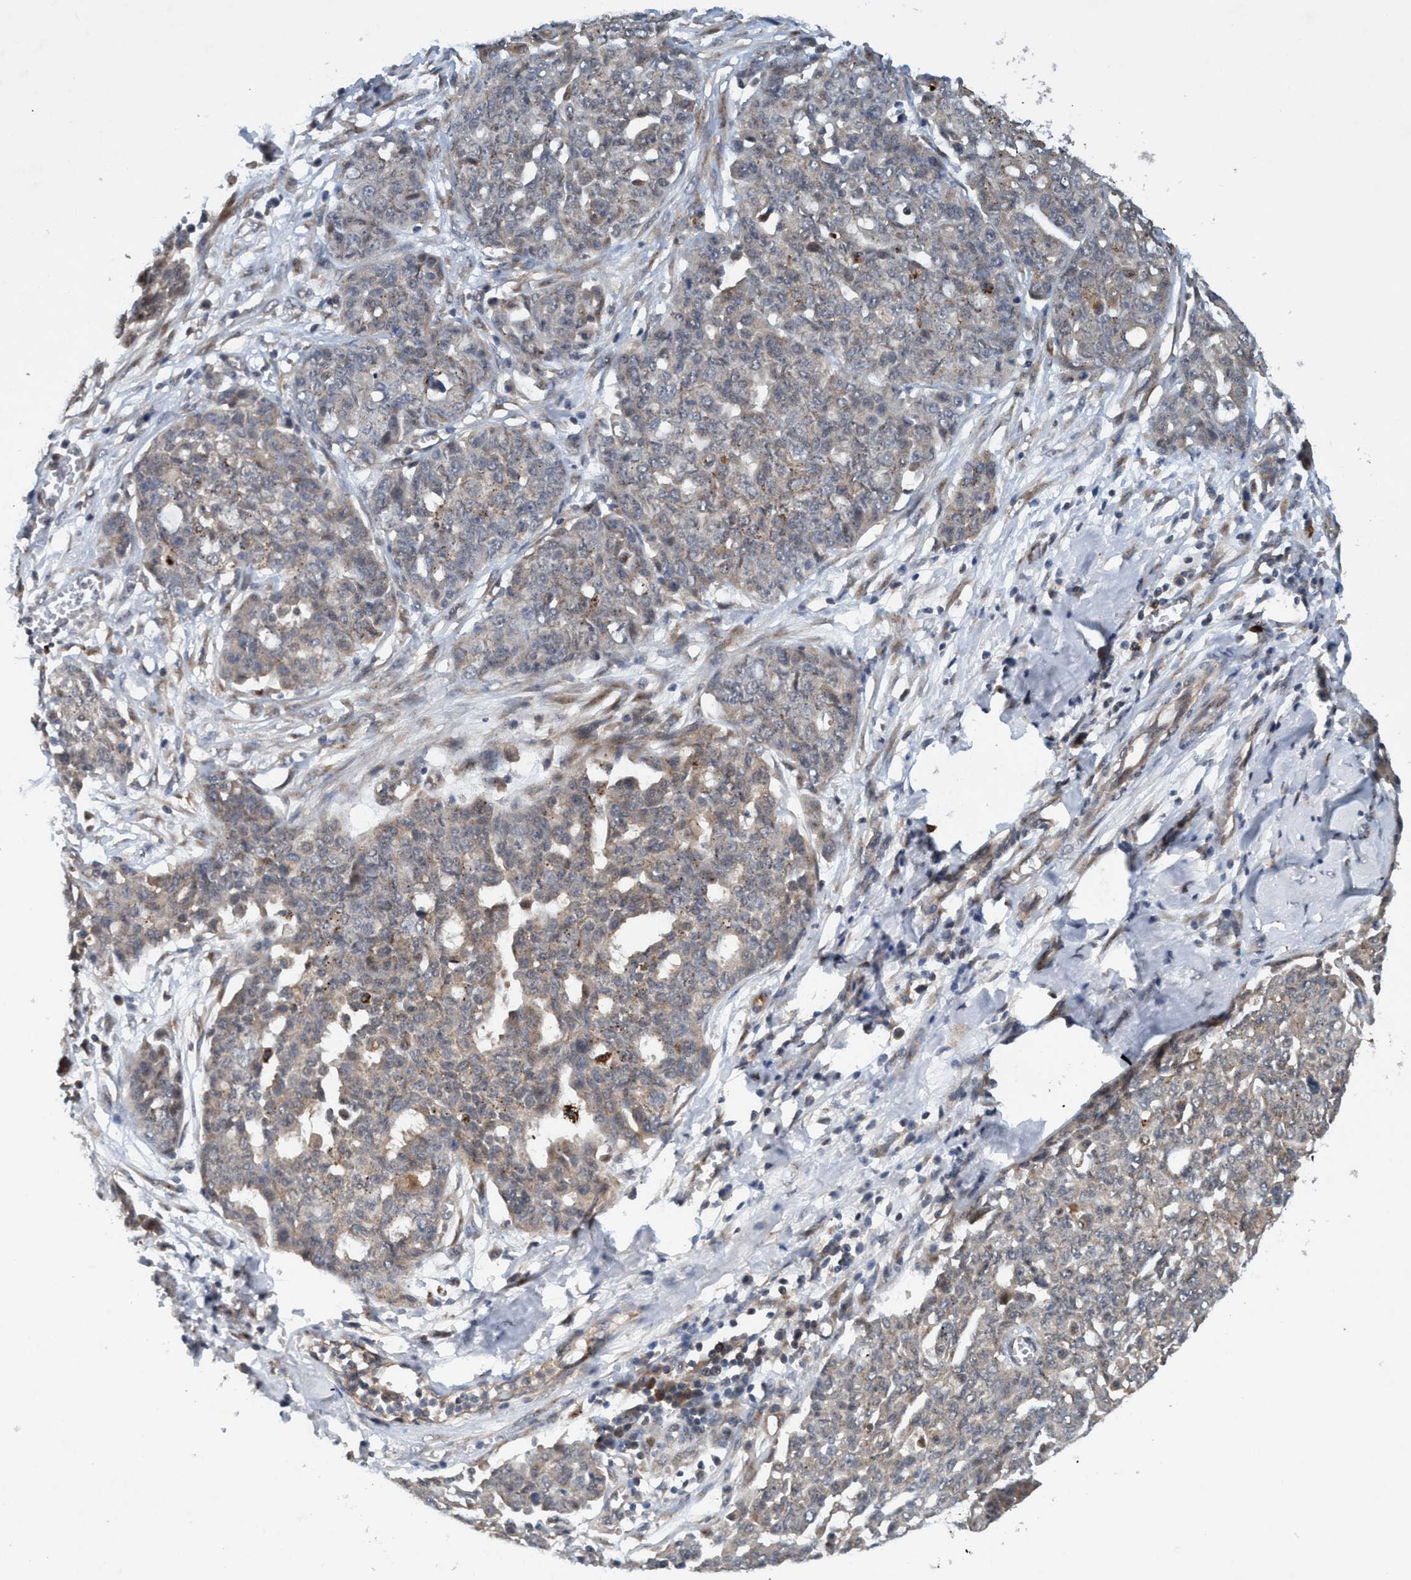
{"staining": {"intensity": "weak", "quantity": "<25%", "location": "cytoplasmic/membranous"}, "tissue": "ovarian cancer", "cell_type": "Tumor cells", "image_type": "cancer", "snomed": [{"axis": "morphology", "description": "Cystadenocarcinoma, serous, NOS"}, {"axis": "topography", "description": "Soft tissue"}, {"axis": "topography", "description": "Ovary"}], "caption": "Tumor cells show no significant protein staining in ovarian cancer.", "gene": "TRIM65", "patient": {"sex": "female", "age": 57}}